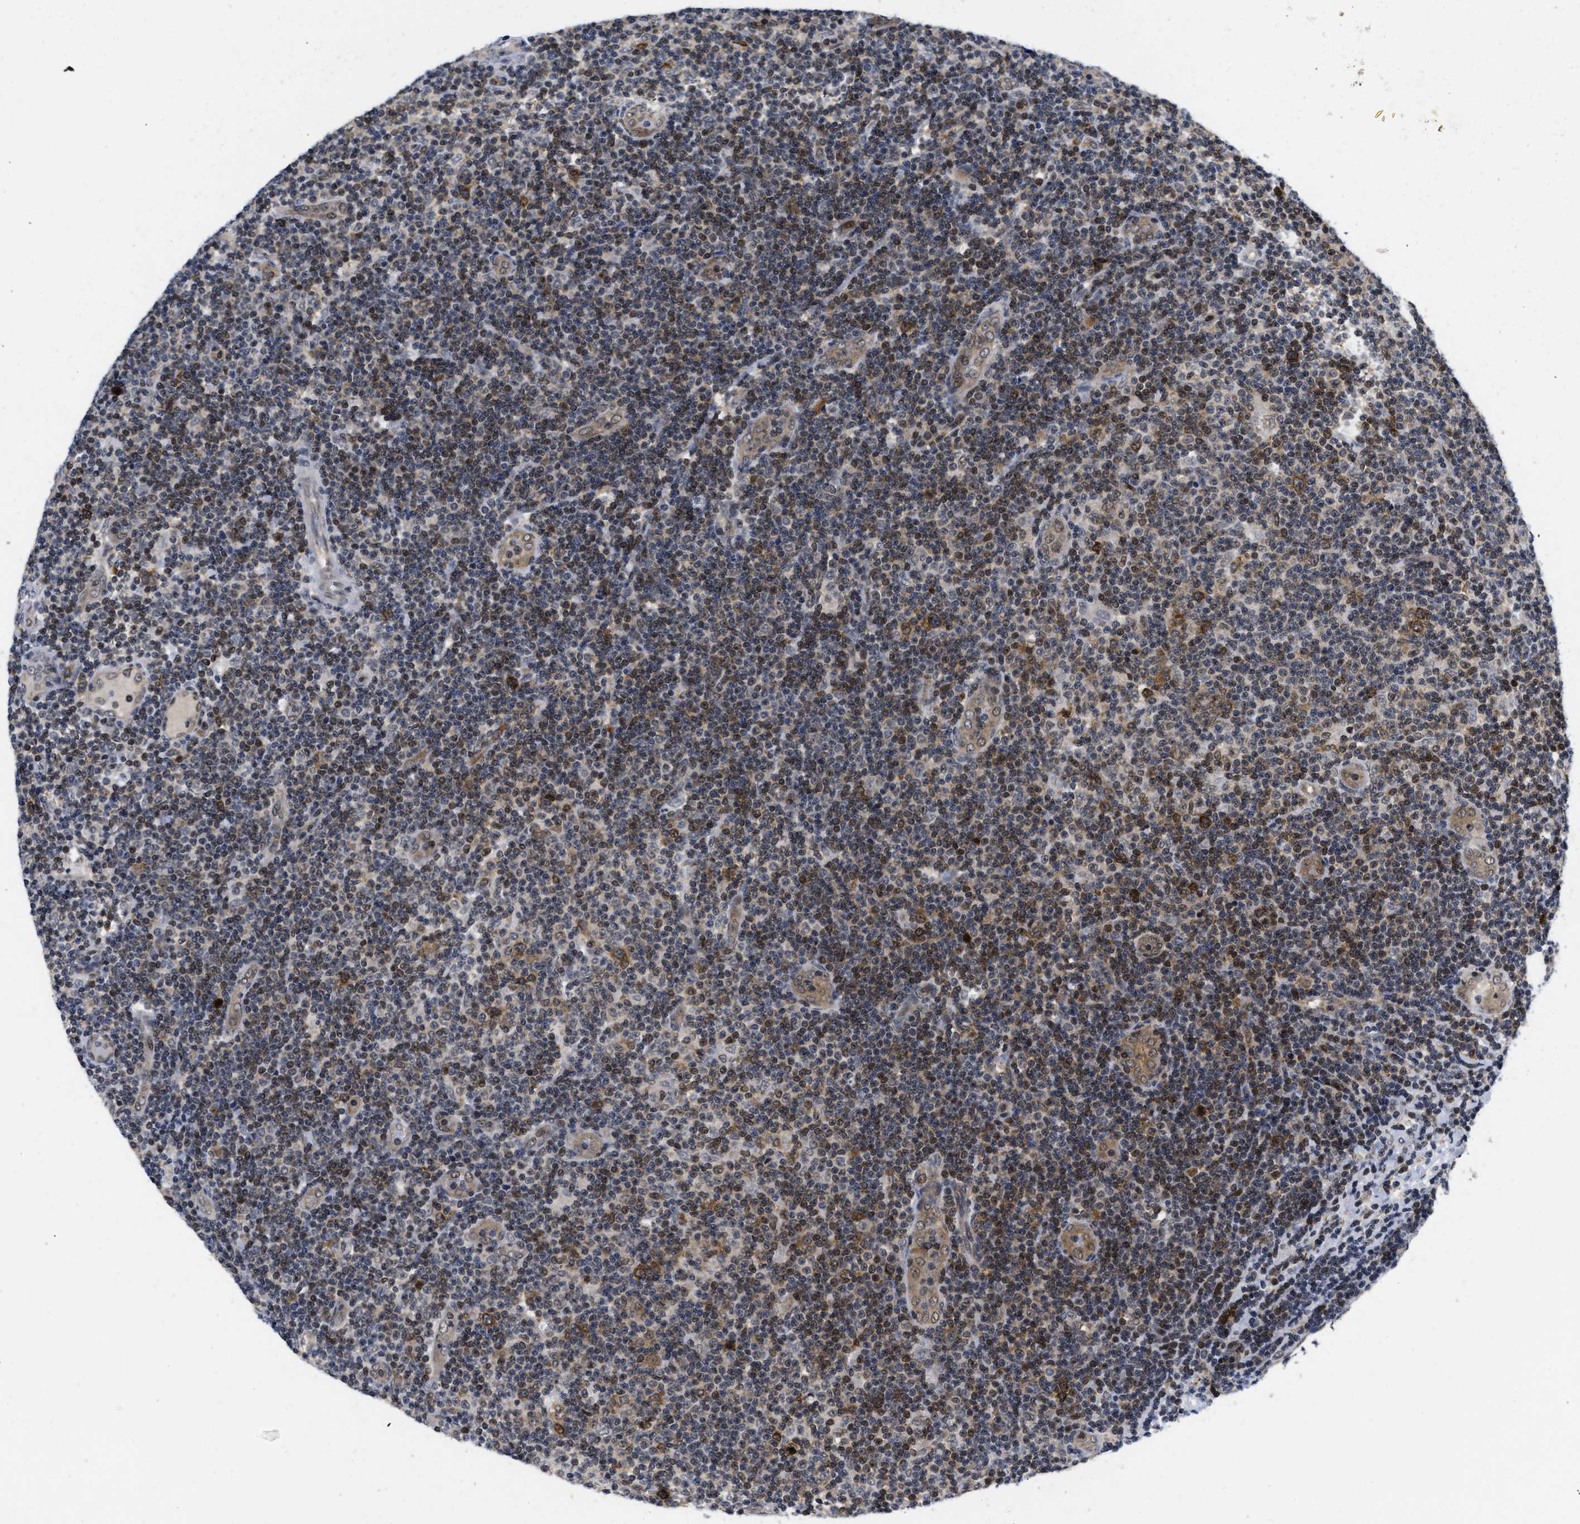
{"staining": {"intensity": "moderate", "quantity": "25%-75%", "location": "cytoplasmic/membranous,nuclear"}, "tissue": "lymphoma", "cell_type": "Tumor cells", "image_type": "cancer", "snomed": [{"axis": "morphology", "description": "Malignant lymphoma, non-Hodgkin's type, Low grade"}, {"axis": "topography", "description": "Lymph node"}], "caption": "Immunohistochemical staining of low-grade malignant lymphoma, non-Hodgkin's type demonstrates medium levels of moderate cytoplasmic/membranous and nuclear protein staining in about 25%-75% of tumor cells.", "gene": "HIF1A", "patient": {"sex": "male", "age": 83}}